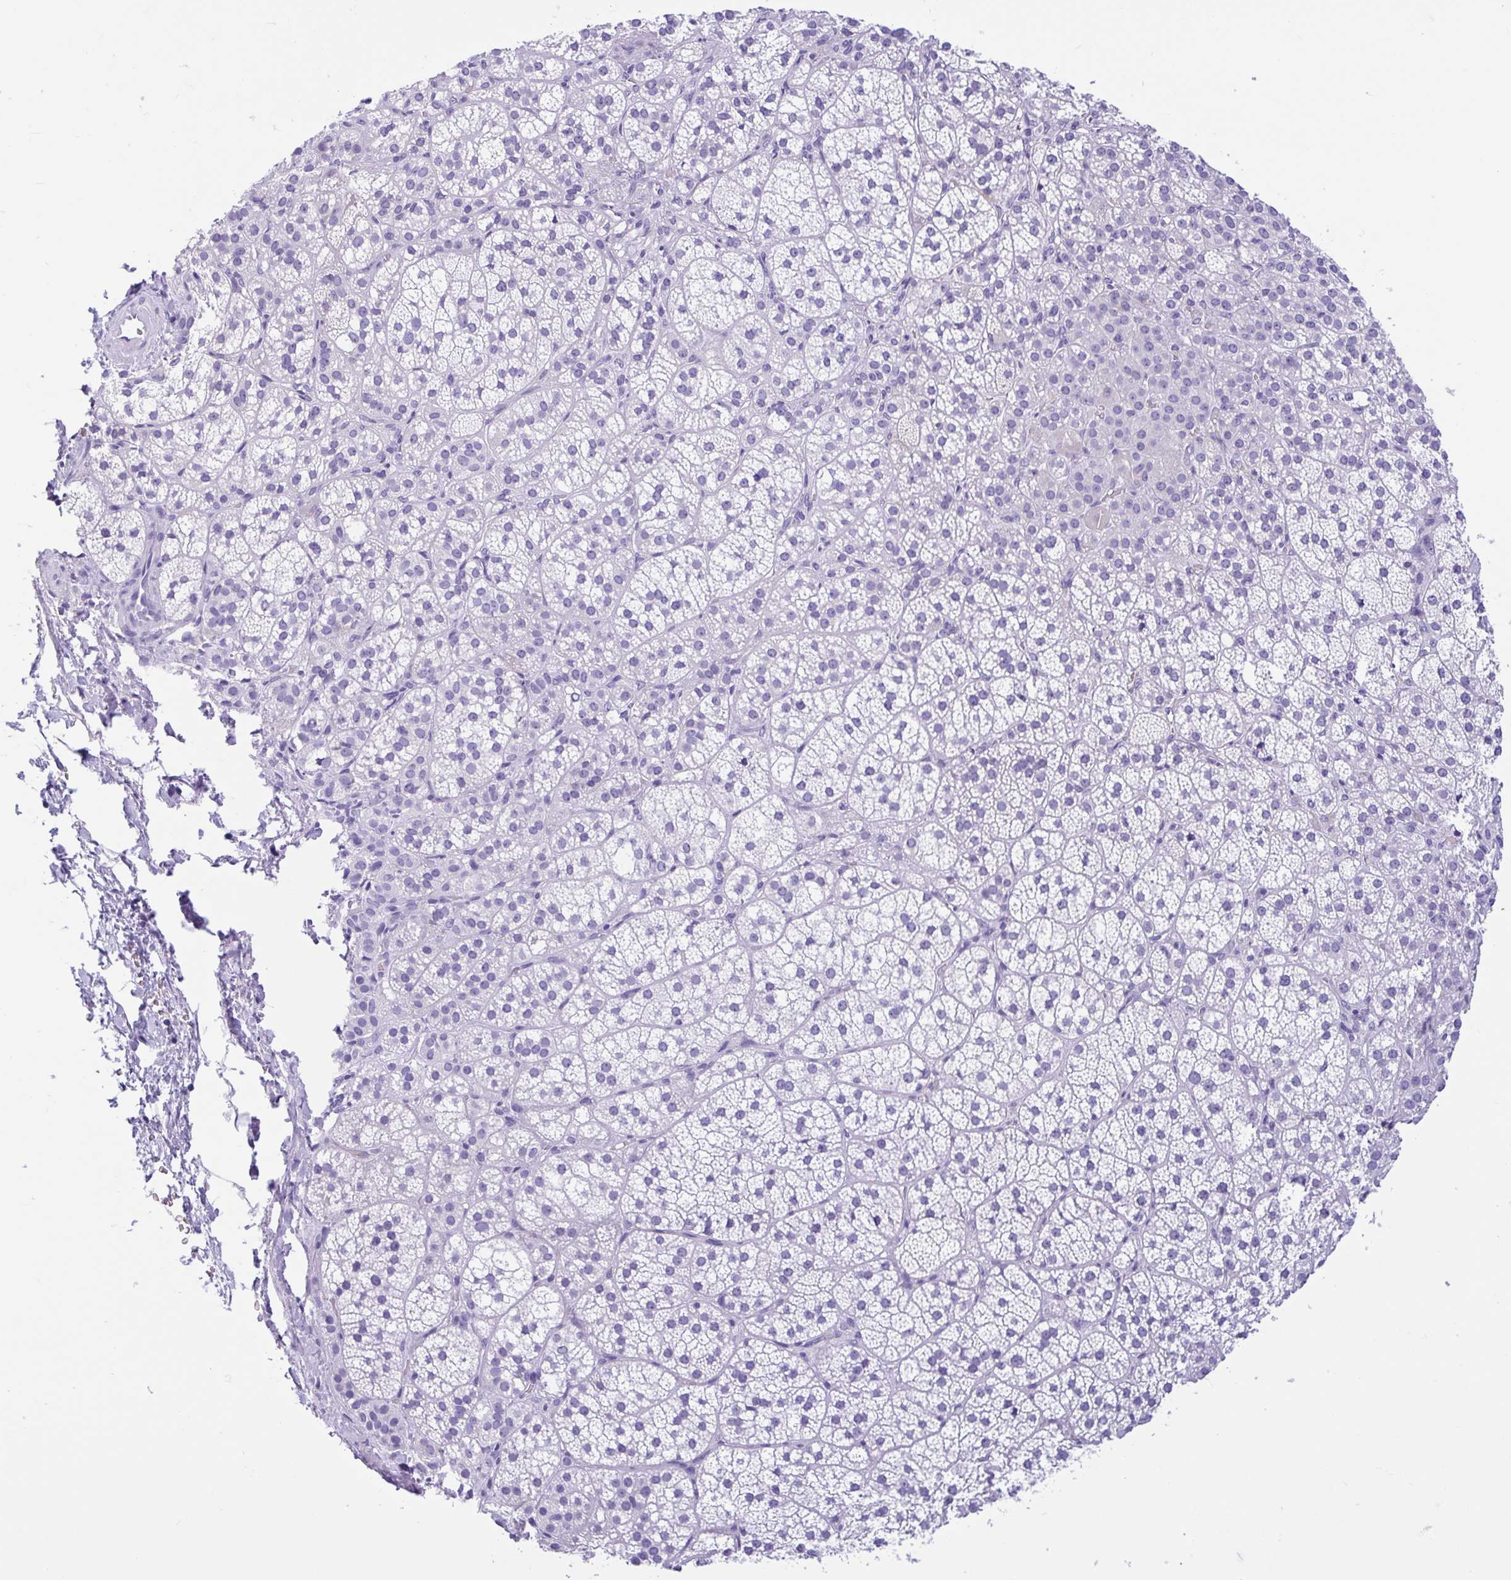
{"staining": {"intensity": "negative", "quantity": "none", "location": "none"}, "tissue": "adrenal gland", "cell_type": "Glandular cells", "image_type": "normal", "snomed": [{"axis": "morphology", "description": "Normal tissue, NOS"}, {"axis": "topography", "description": "Adrenal gland"}], "caption": "Protein analysis of unremarkable adrenal gland demonstrates no significant positivity in glandular cells.", "gene": "ENSG00000274792", "patient": {"sex": "female", "age": 60}}